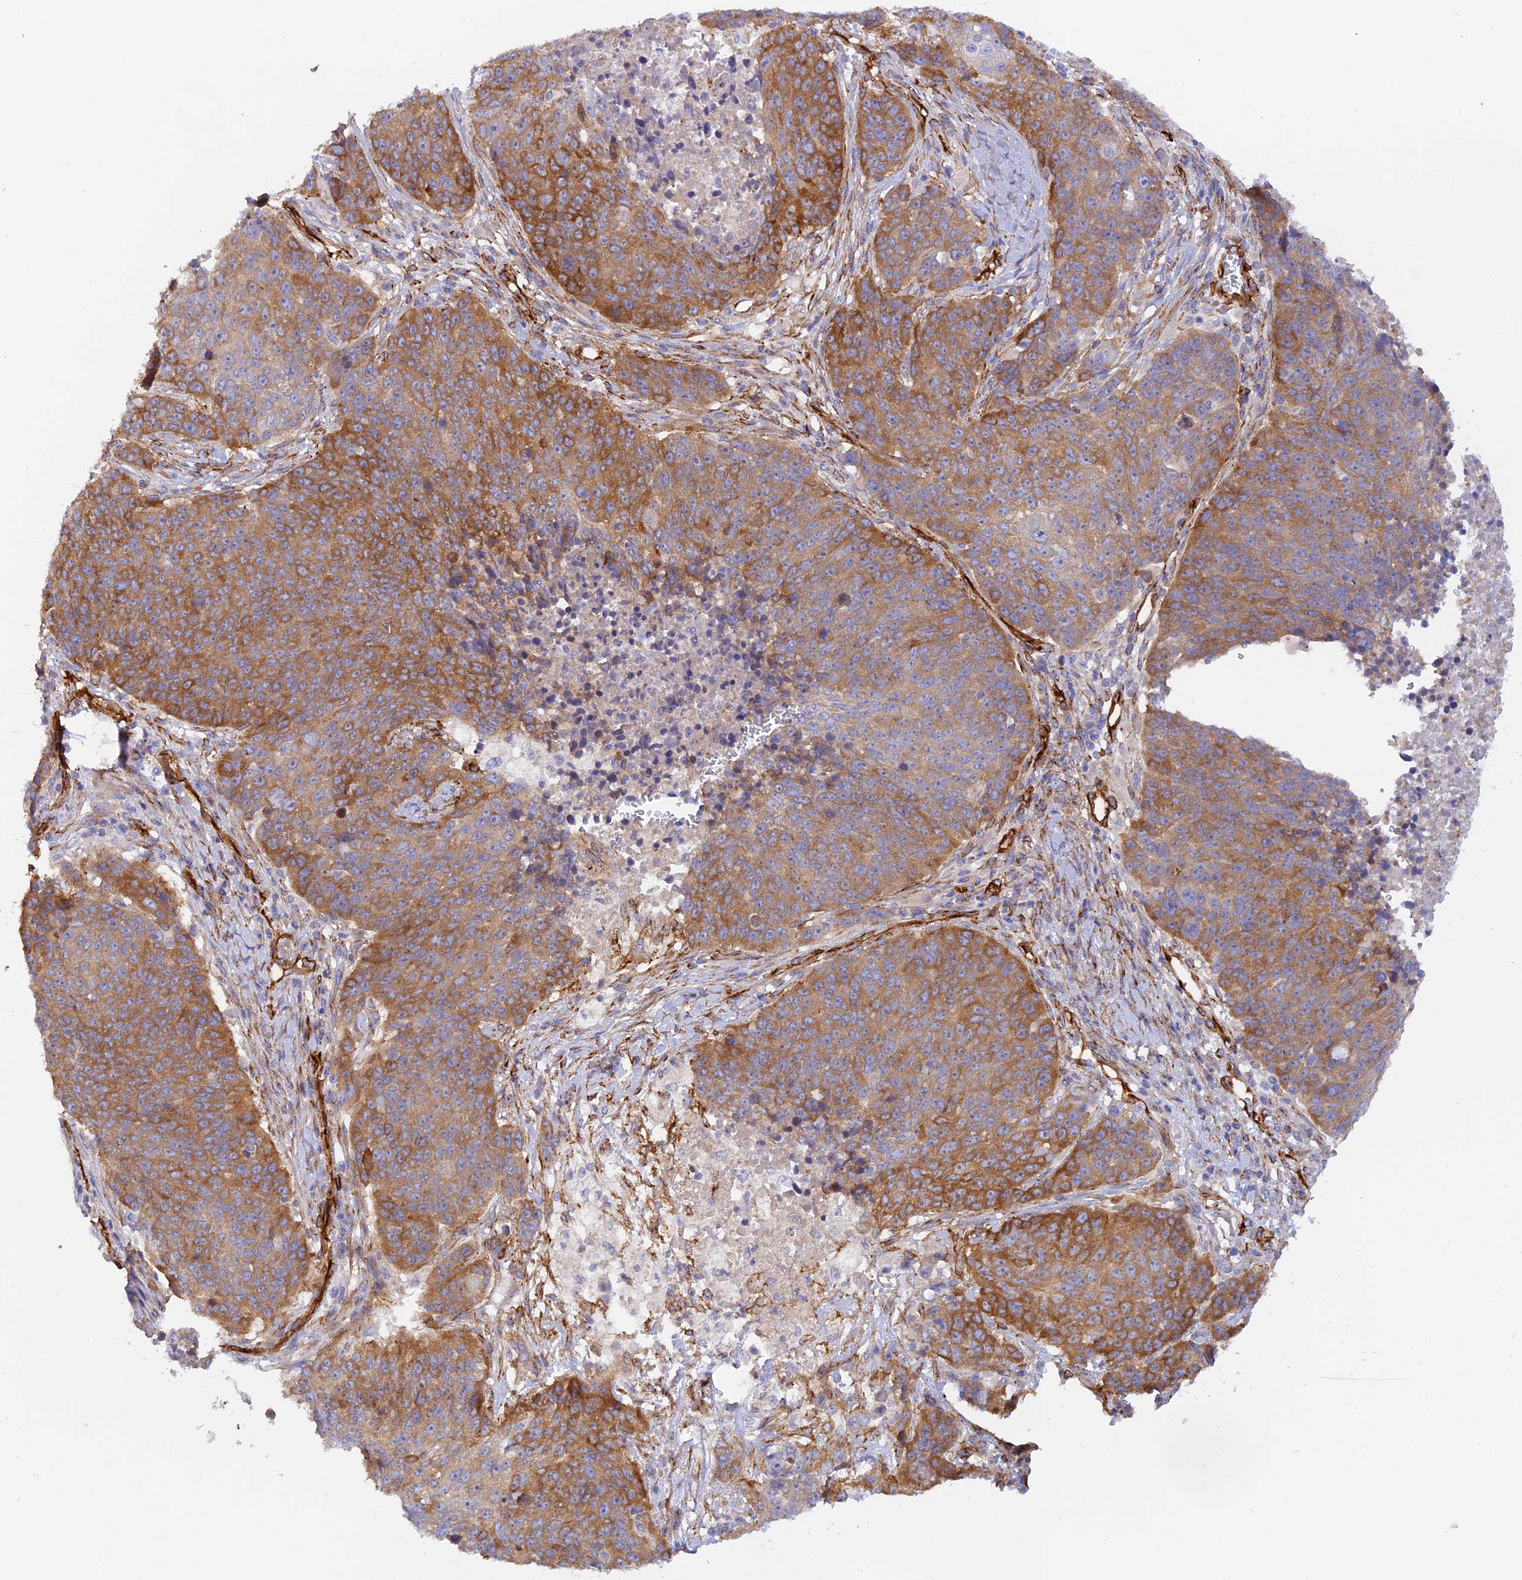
{"staining": {"intensity": "moderate", "quantity": "25%-75%", "location": "cytoplasmic/membranous"}, "tissue": "lung cancer", "cell_type": "Tumor cells", "image_type": "cancer", "snomed": [{"axis": "morphology", "description": "Normal tissue, NOS"}, {"axis": "morphology", "description": "Squamous cell carcinoma, NOS"}, {"axis": "topography", "description": "Lymph node"}, {"axis": "topography", "description": "Lung"}], "caption": "A brown stain shows moderate cytoplasmic/membranous staining of a protein in human lung cancer (squamous cell carcinoma) tumor cells.", "gene": "MYO9A", "patient": {"sex": "male", "age": 66}}